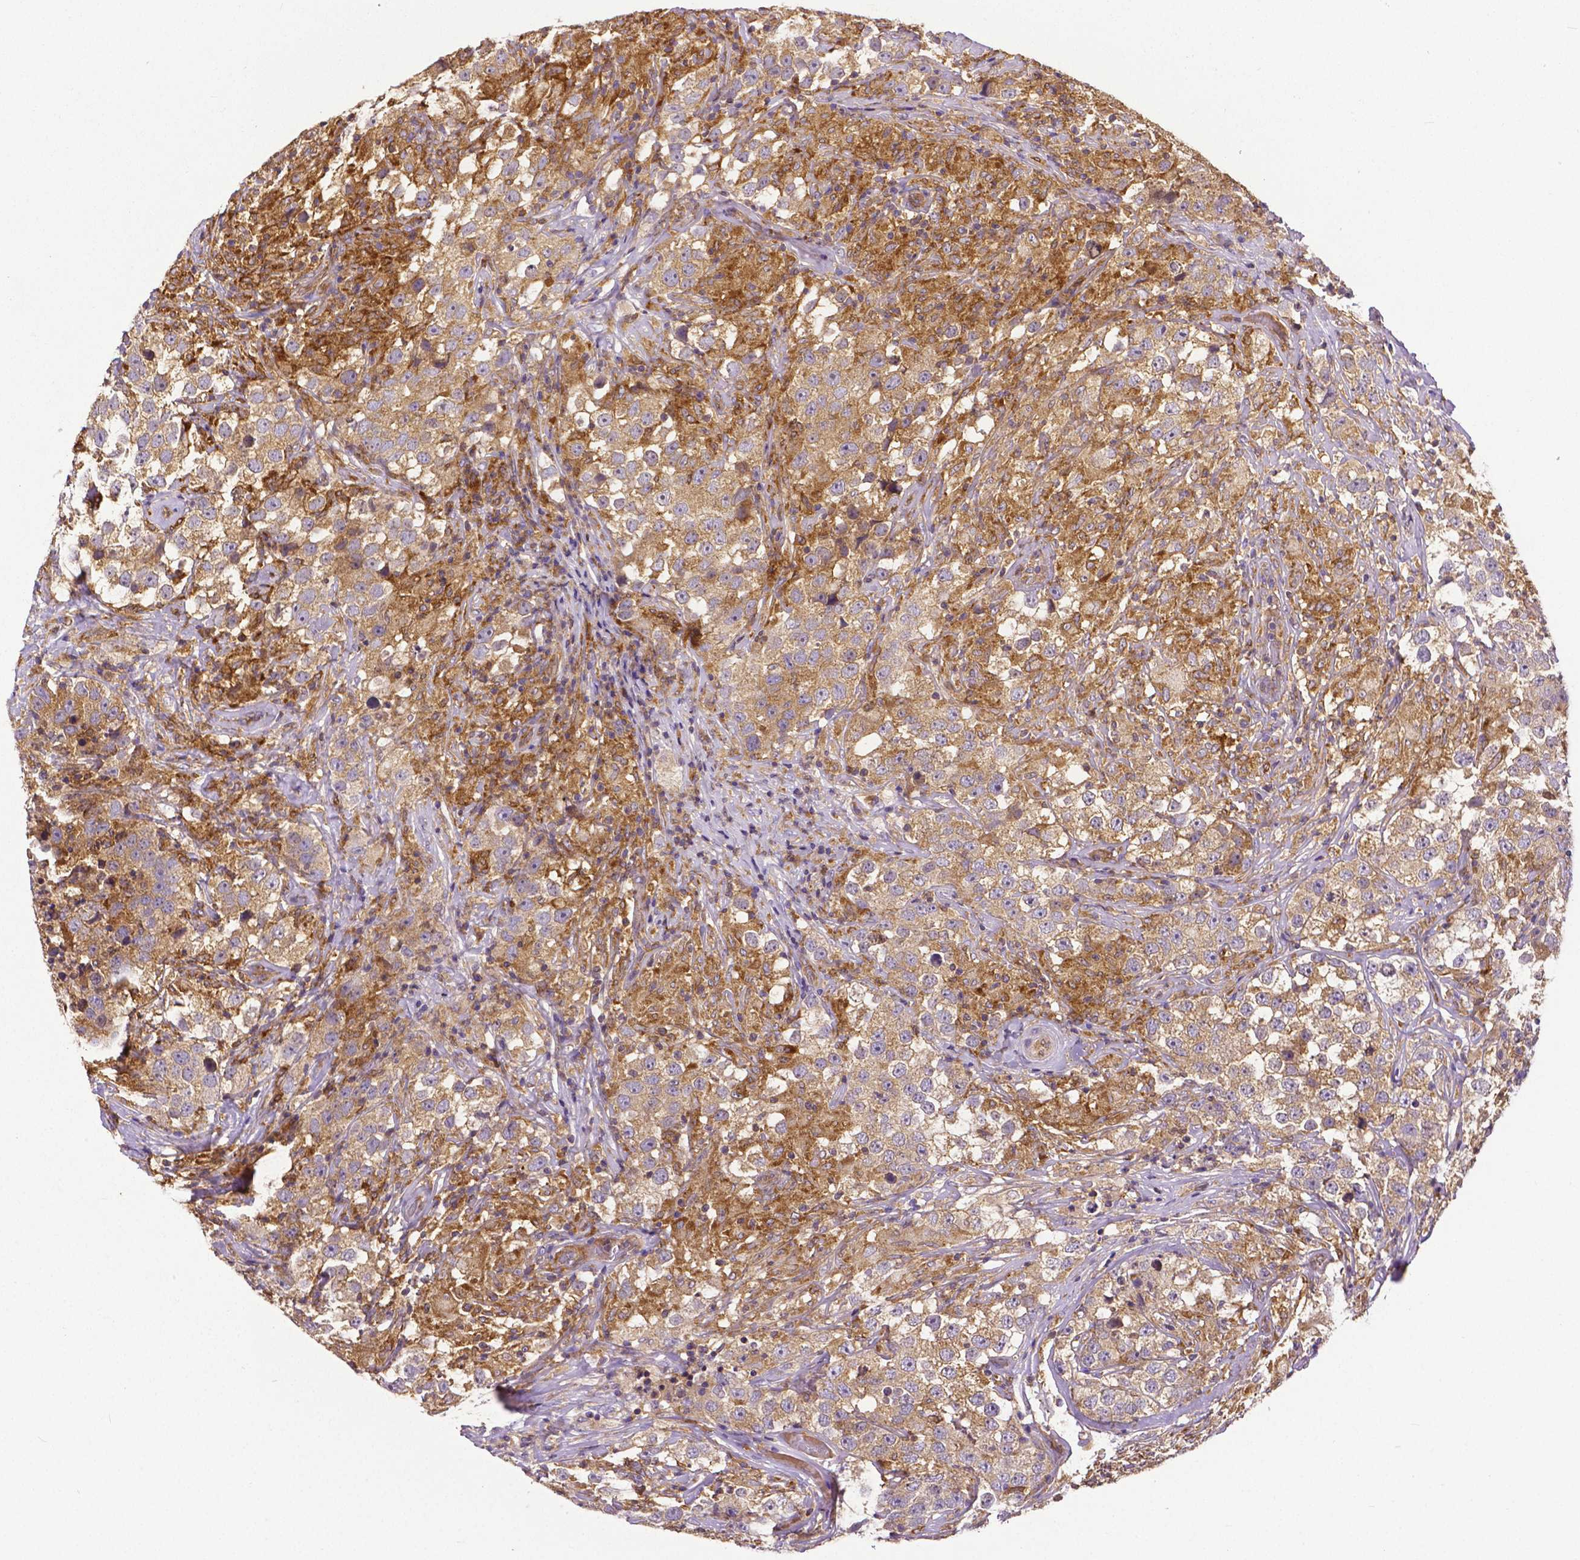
{"staining": {"intensity": "moderate", "quantity": ">75%", "location": "cytoplasmic/membranous"}, "tissue": "testis cancer", "cell_type": "Tumor cells", "image_type": "cancer", "snomed": [{"axis": "morphology", "description": "Seminoma, NOS"}, {"axis": "topography", "description": "Testis"}], "caption": "Human testis seminoma stained for a protein (brown) reveals moderate cytoplasmic/membranous positive staining in approximately >75% of tumor cells.", "gene": "DICER1", "patient": {"sex": "male", "age": 46}}